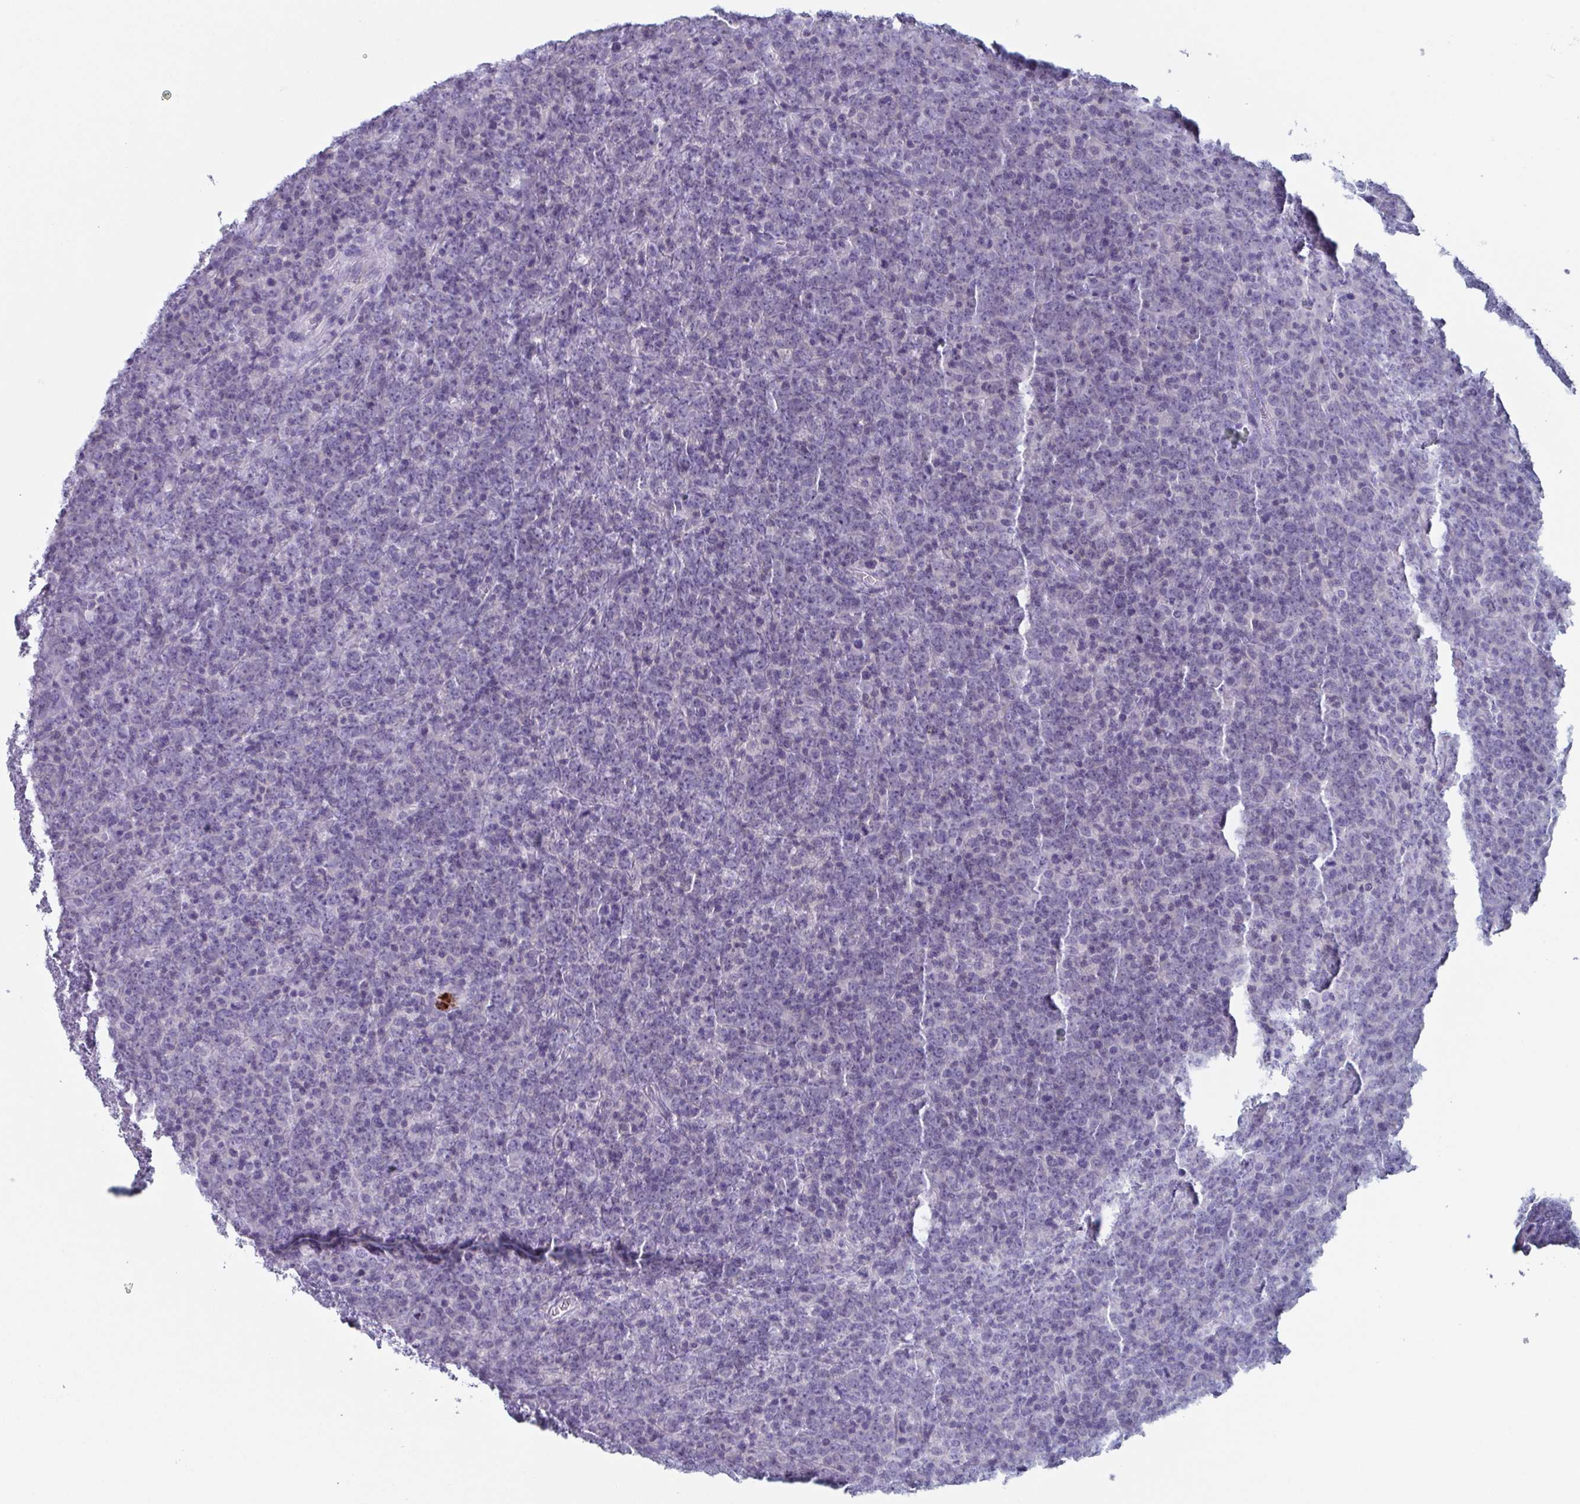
{"staining": {"intensity": "negative", "quantity": "none", "location": "none"}, "tissue": "lymphoma", "cell_type": "Tumor cells", "image_type": "cancer", "snomed": [{"axis": "morphology", "description": "Malignant lymphoma, non-Hodgkin's type, High grade"}, {"axis": "topography", "description": "Lymph node"}], "caption": "Immunohistochemistry (IHC) of lymphoma exhibits no positivity in tumor cells.", "gene": "BPI", "patient": {"sex": "male", "age": 51}}